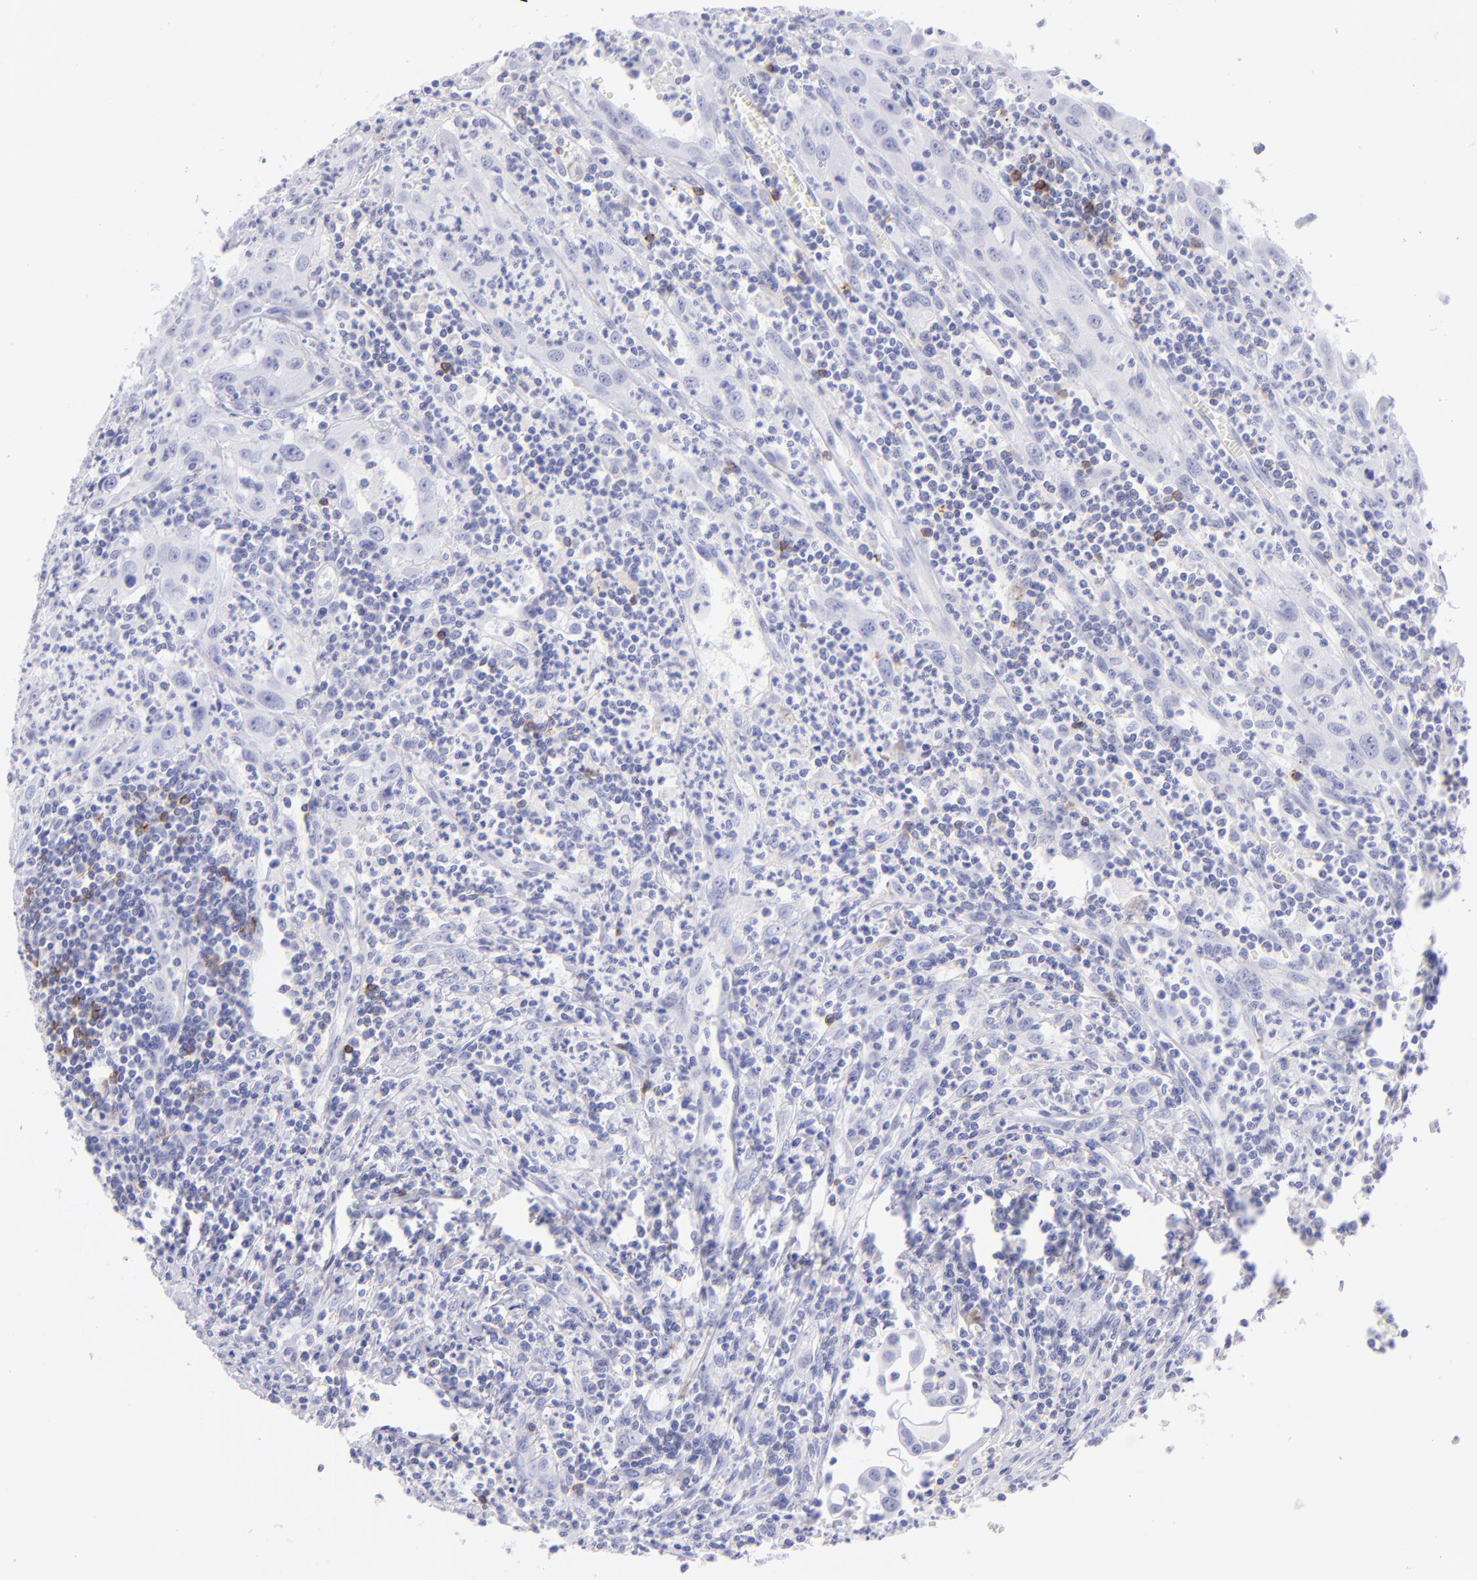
{"staining": {"intensity": "negative", "quantity": "none", "location": "none"}, "tissue": "urothelial cancer", "cell_type": "Tumor cells", "image_type": "cancer", "snomed": [{"axis": "morphology", "description": "Urothelial carcinoma, High grade"}, {"axis": "topography", "description": "Urinary bladder"}], "caption": "Immunohistochemistry of urothelial carcinoma (high-grade) shows no expression in tumor cells.", "gene": "CD72", "patient": {"sex": "male", "age": 66}}